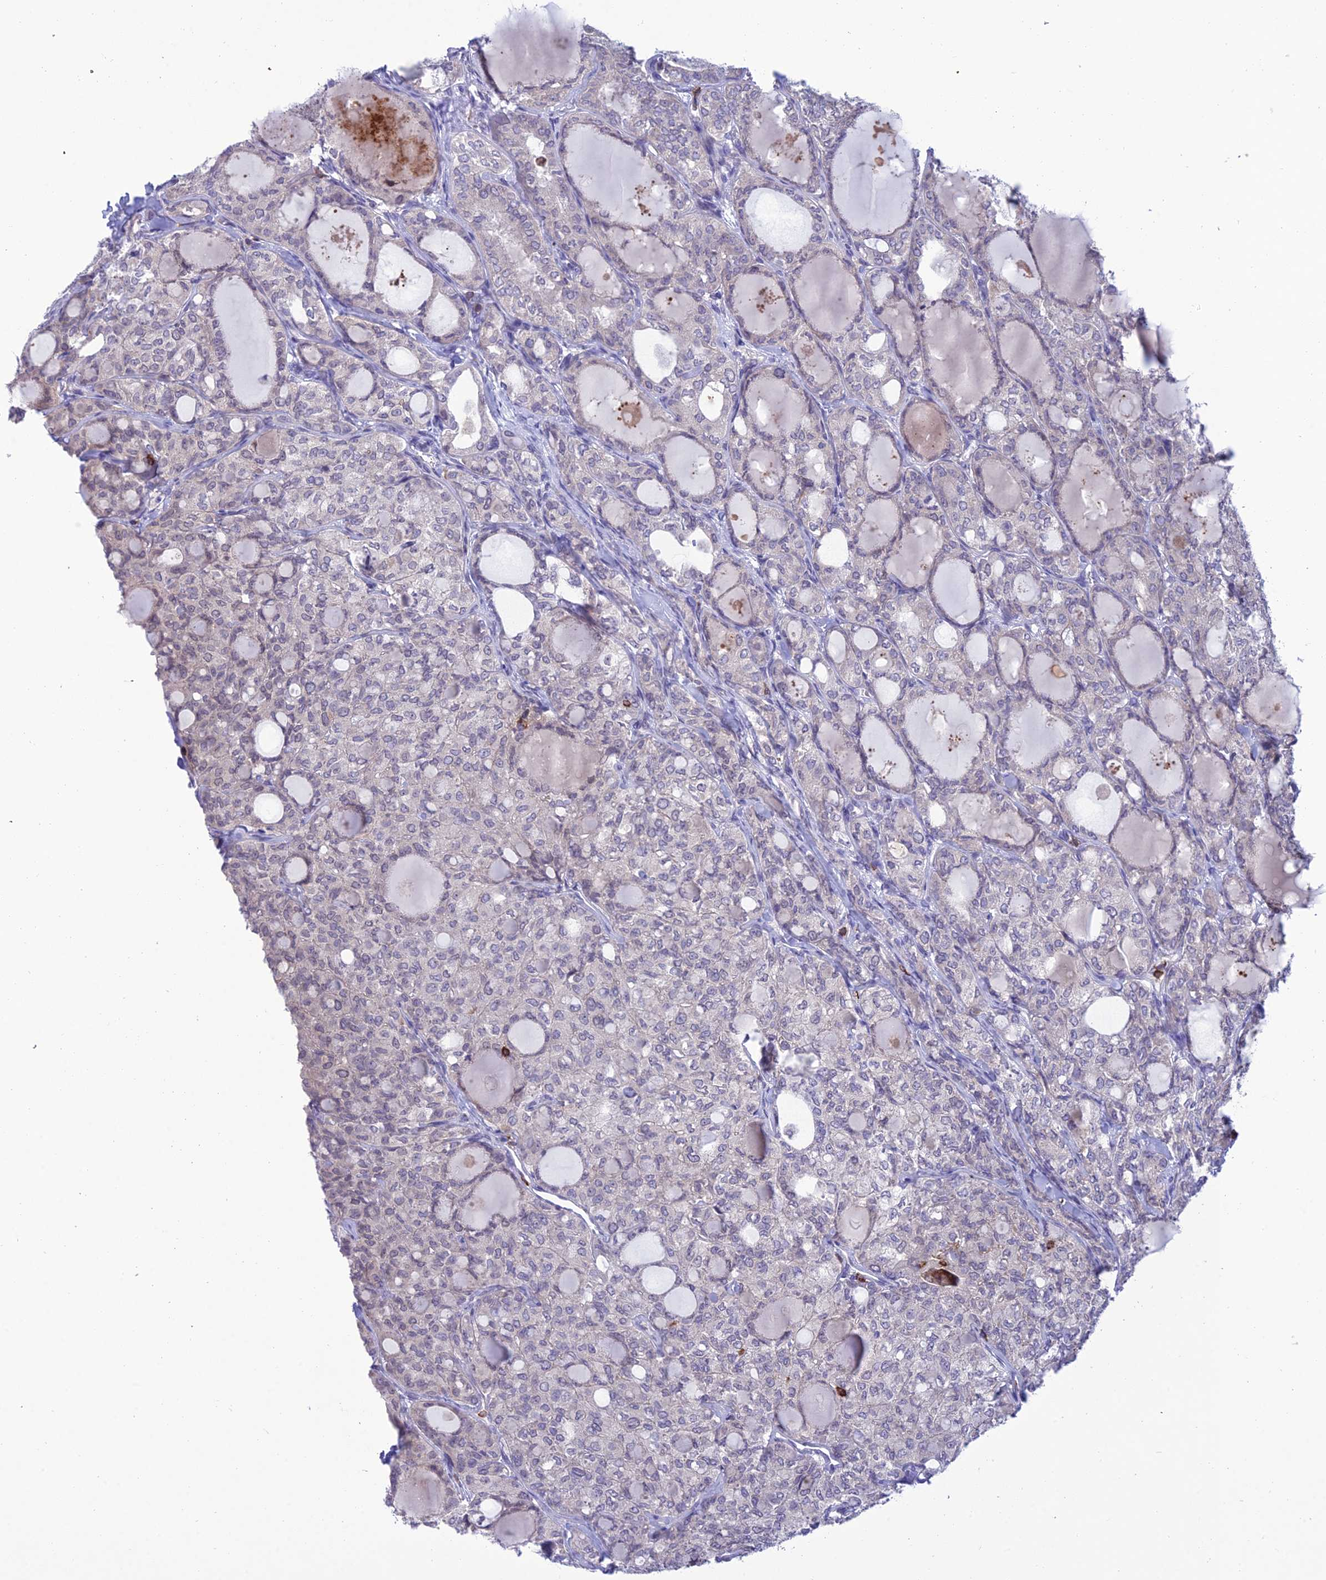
{"staining": {"intensity": "negative", "quantity": "none", "location": "none"}, "tissue": "thyroid cancer", "cell_type": "Tumor cells", "image_type": "cancer", "snomed": [{"axis": "morphology", "description": "Follicular adenoma carcinoma, NOS"}, {"axis": "topography", "description": "Thyroid gland"}], "caption": "Protein analysis of follicular adenoma carcinoma (thyroid) reveals no significant positivity in tumor cells. (DAB (3,3'-diaminobenzidine) immunohistochemistry with hematoxylin counter stain).", "gene": "FAM76A", "patient": {"sex": "male", "age": 75}}